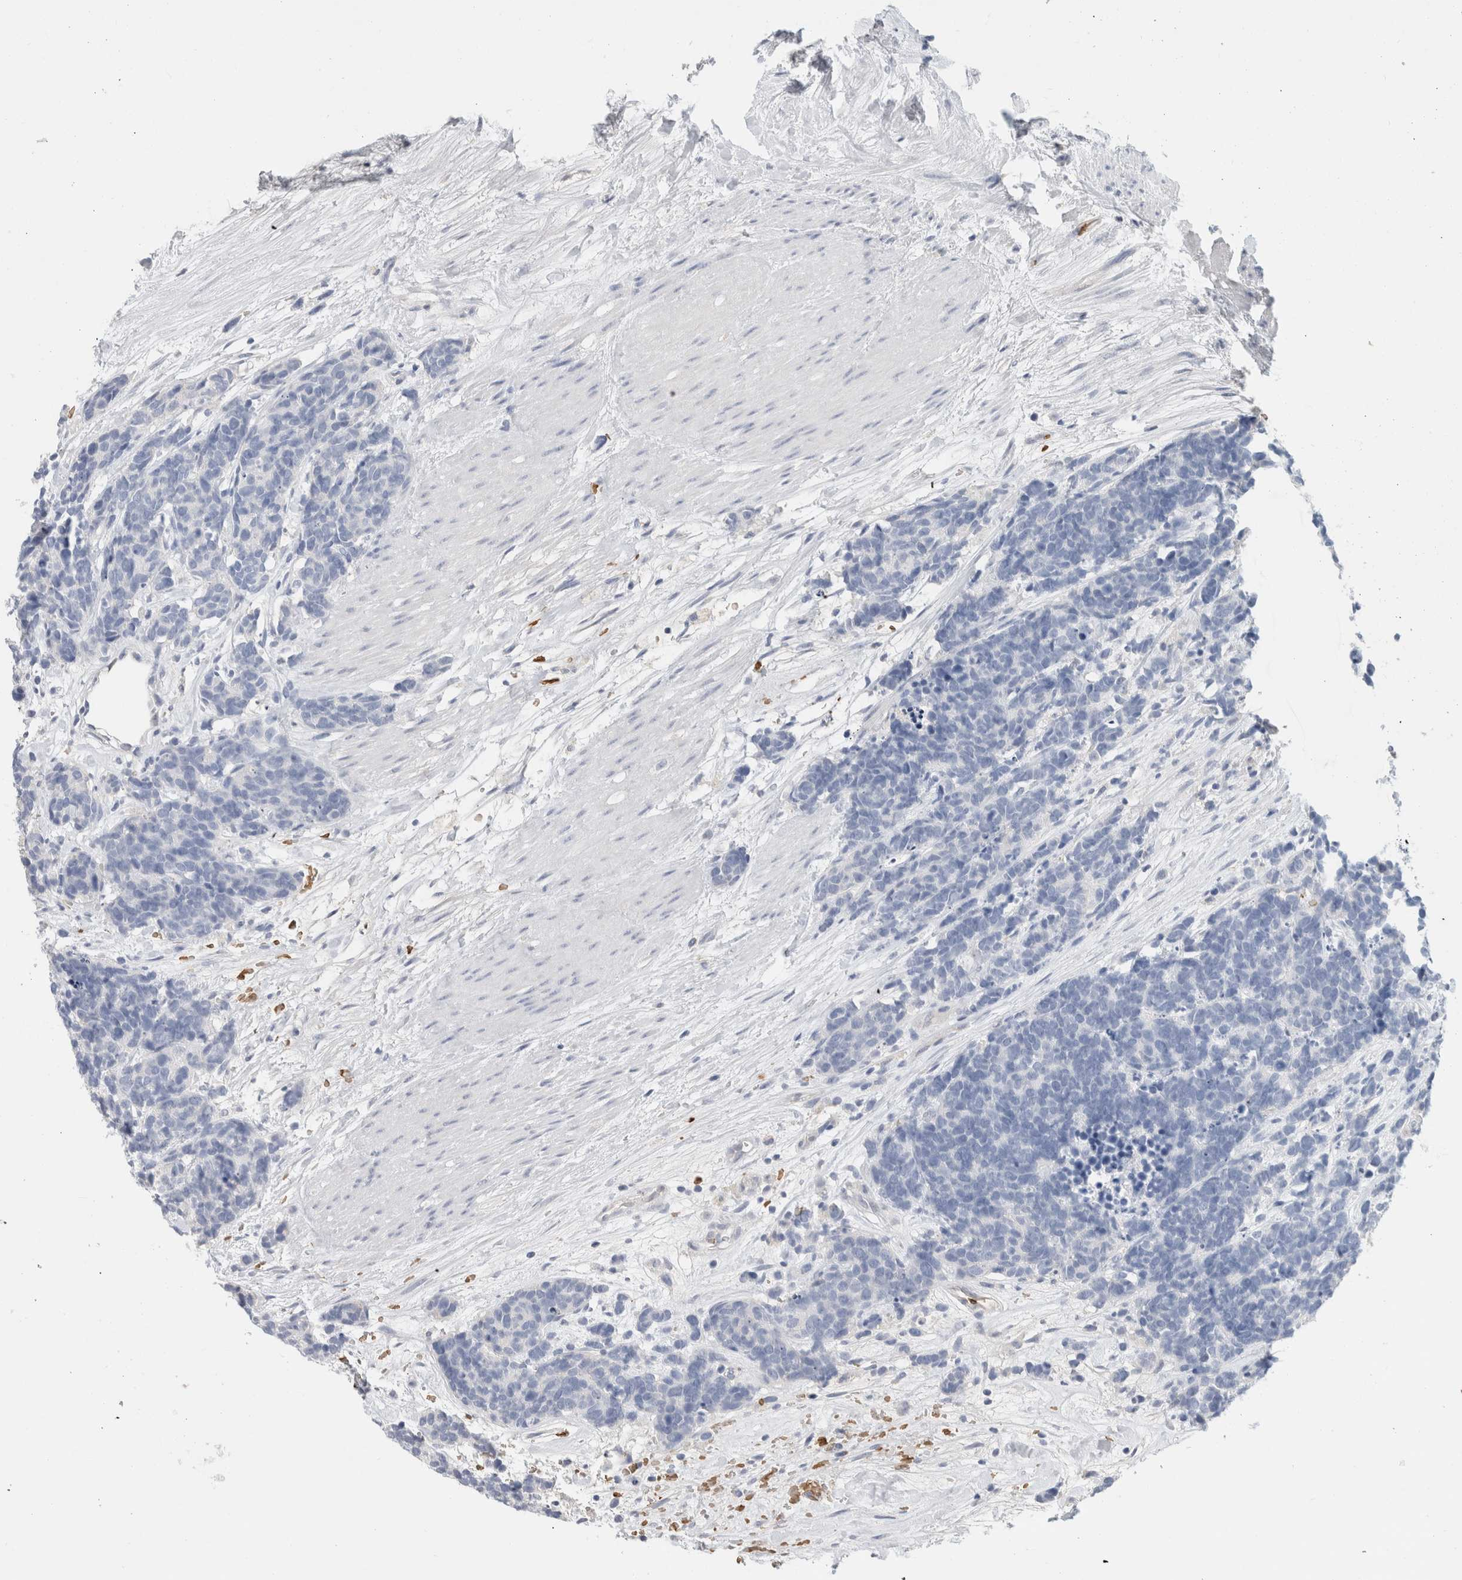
{"staining": {"intensity": "negative", "quantity": "none", "location": "none"}, "tissue": "carcinoid", "cell_type": "Tumor cells", "image_type": "cancer", "snomed": [{"axis": "morphology", "description": "Carcinoma, NOS"}, {"axis": "morphology", "description": "Carcinoid, malignant, NOS"}, {"axis": "topography", "description": "Urinary bladder"}], "caption": "This is an immunohistochemistry (IHC) photomicrograph of carcinoma. There is no expression in tumor cells.", "gene": "CA1", "patient": {"sex": "male", "age": 57}}